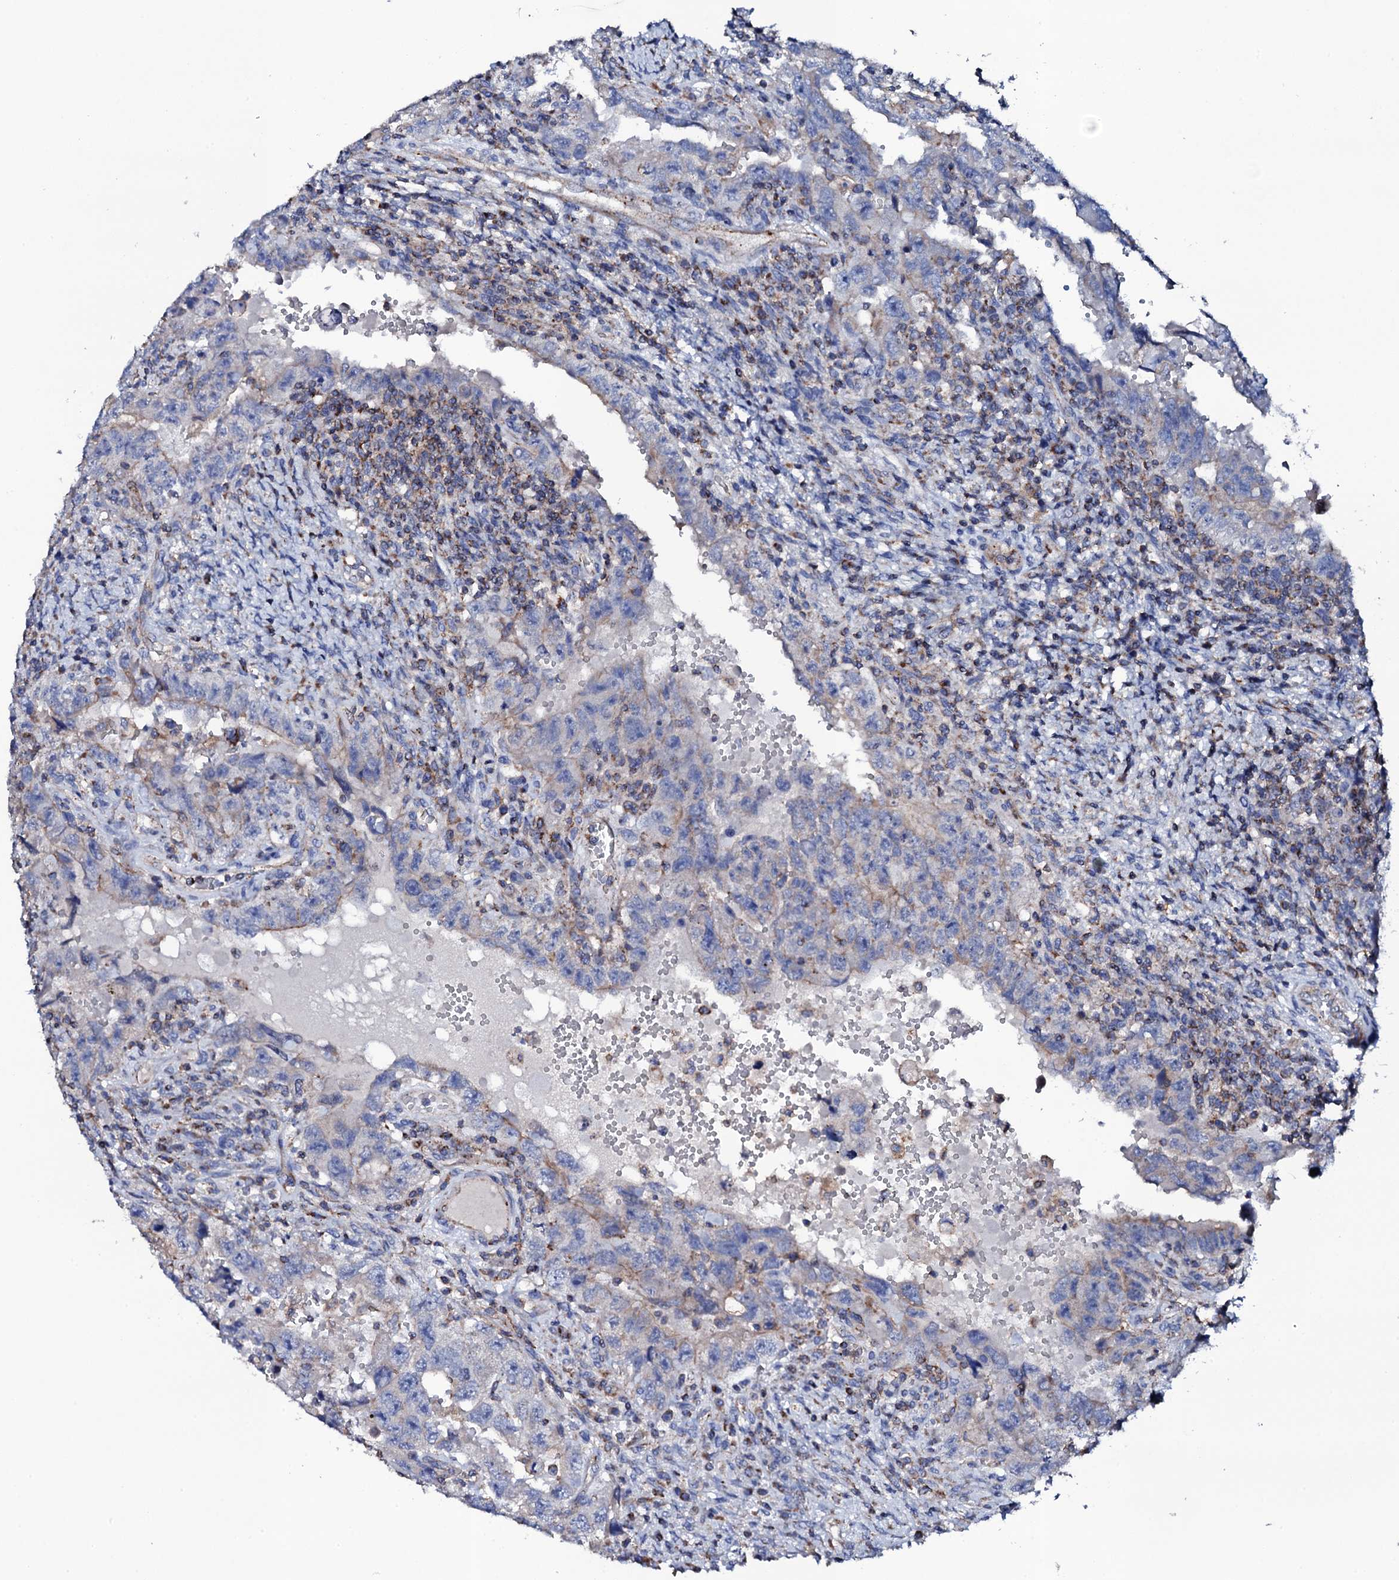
{"staining": {"intensity": "moderate", "quantity": "<25%", "location": "cytoplasmic/membranous"}, "tissue": "testis cancer", "cell_type": "Tumor cells", "image_type": "cancer", "snomed": [{"axis": "morphology", "description": "Carcinoma, Embryonal, NOS"}, {"axis": "topography", "description": "Testis"}], "caption": "High-power microscopy captured an IHC image of testis cancer, revealing moderate cytoplasmic/membranous staining in about <25% of tumor cells.", "gene": "TCAF2", "patient": {"sex": "male", "age": 26}}